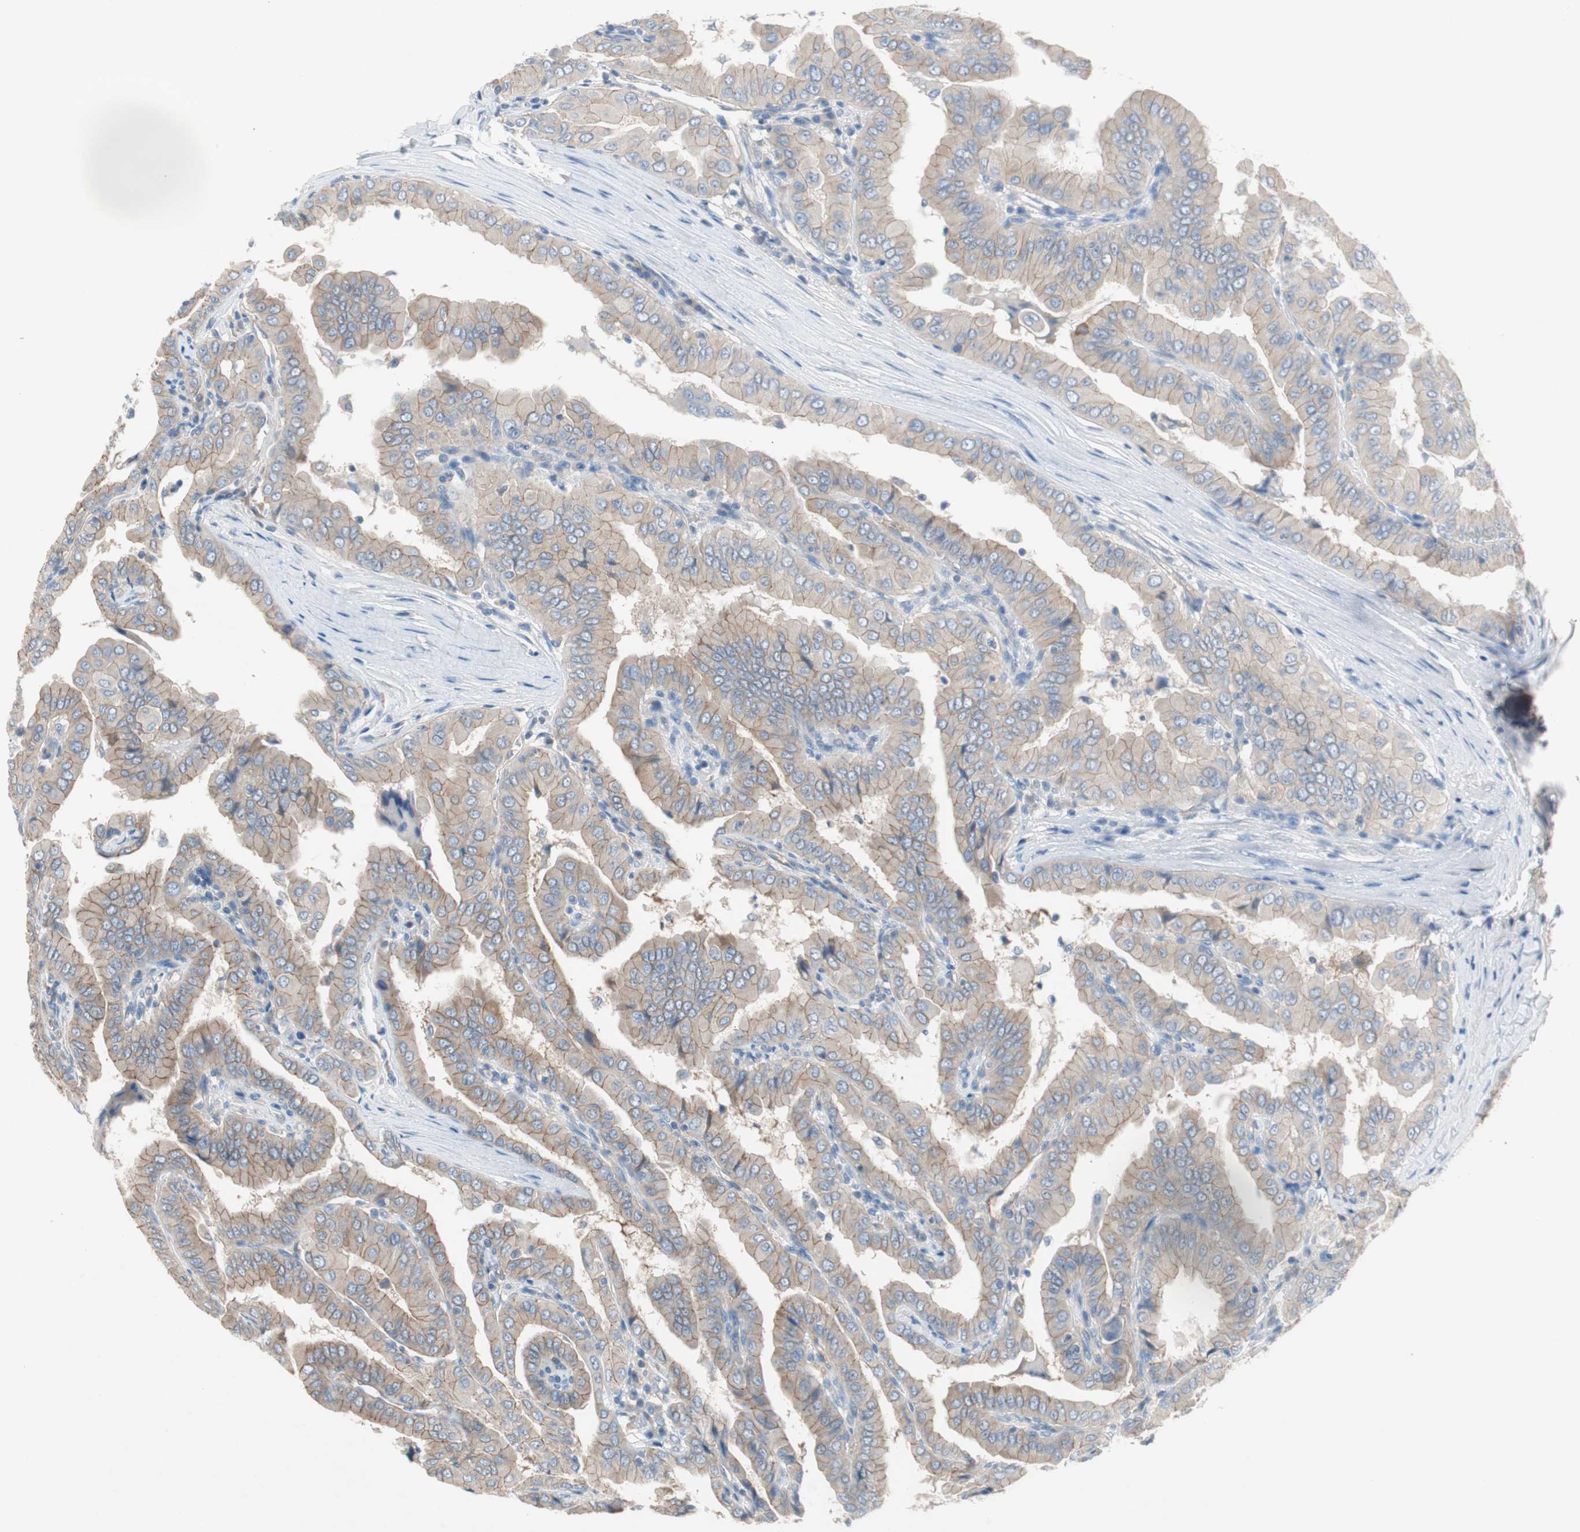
{"staining": {"intensity": "weak", "quantity": "25%-75%", "location": "cytoplasmic/membranous"}, "tissue": "thyroid cancer", "cell_type": "Tumor cells", "image_type": "cancer", "snomed": [{"axis": "morphology", "description": "Papillary adenocarcinoma, NOS"}, {"axis": "topography", "description": "Thyroid gland"}], "caption": "DAB immunohistochemical staining of papillary adenocarcinoma (thyroid) demonstrates weak cytoplasmic/membranous protein staining in about 25%-75% of tumor cells.", "gene": "GLUL", "patient": {"sex": "male", "age": 33}}